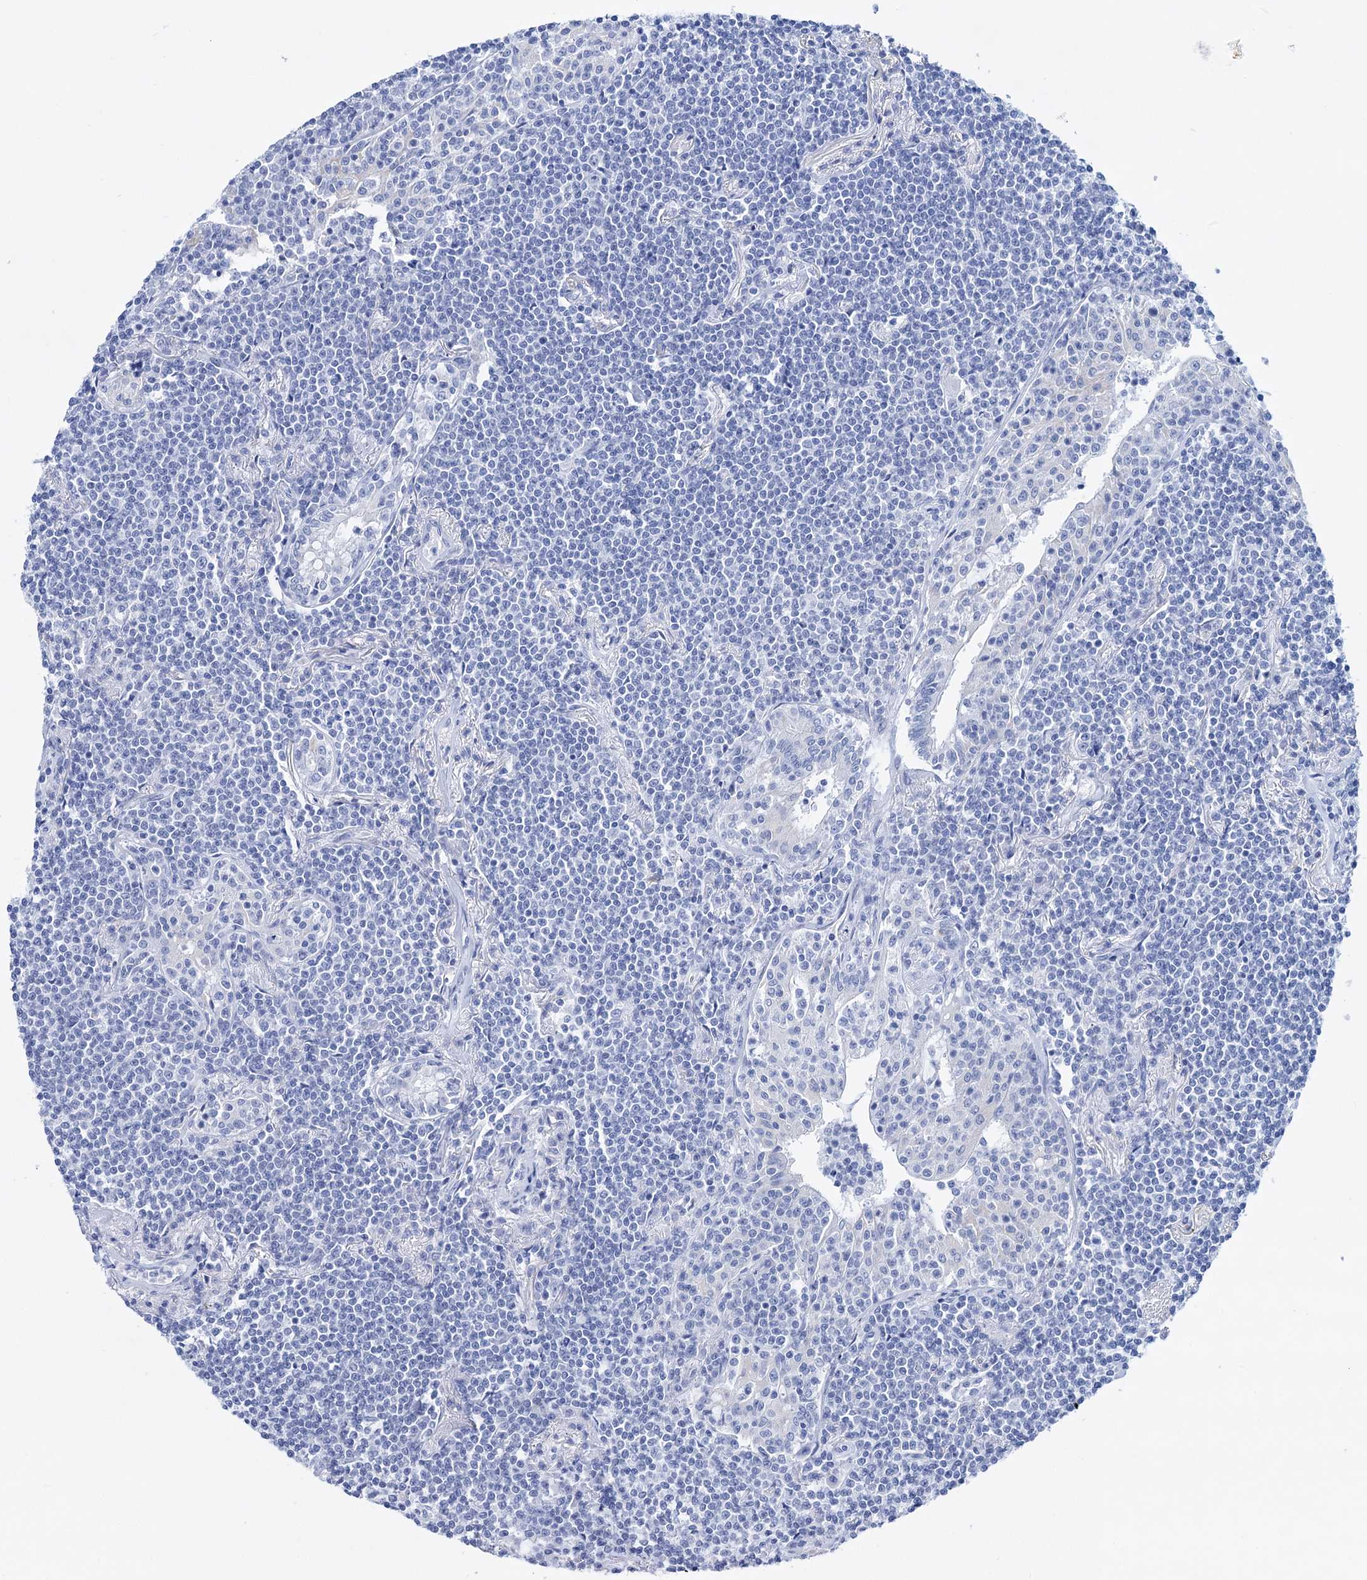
{"staining": {"intensity": "negative", "quantity": "none", "location": "none"}, "tissue": "lymphoma", "cell_type": "Tumor cells", "image_type": "cancer", "snomed": [{"axis": "morphology", "description": "Malignant lymphoma, non-Hodgkin's type, Low grade"}, {"axis": "topography", "description": "Lung"}], "caption": "Low-grade malignant lymphoma, non-Hodgkin's type was stained to show a protein in brown. There is no significant staining in tumor cells.", "gene": "FBXW12", "patient": {"sex": "female", "age": 71}}